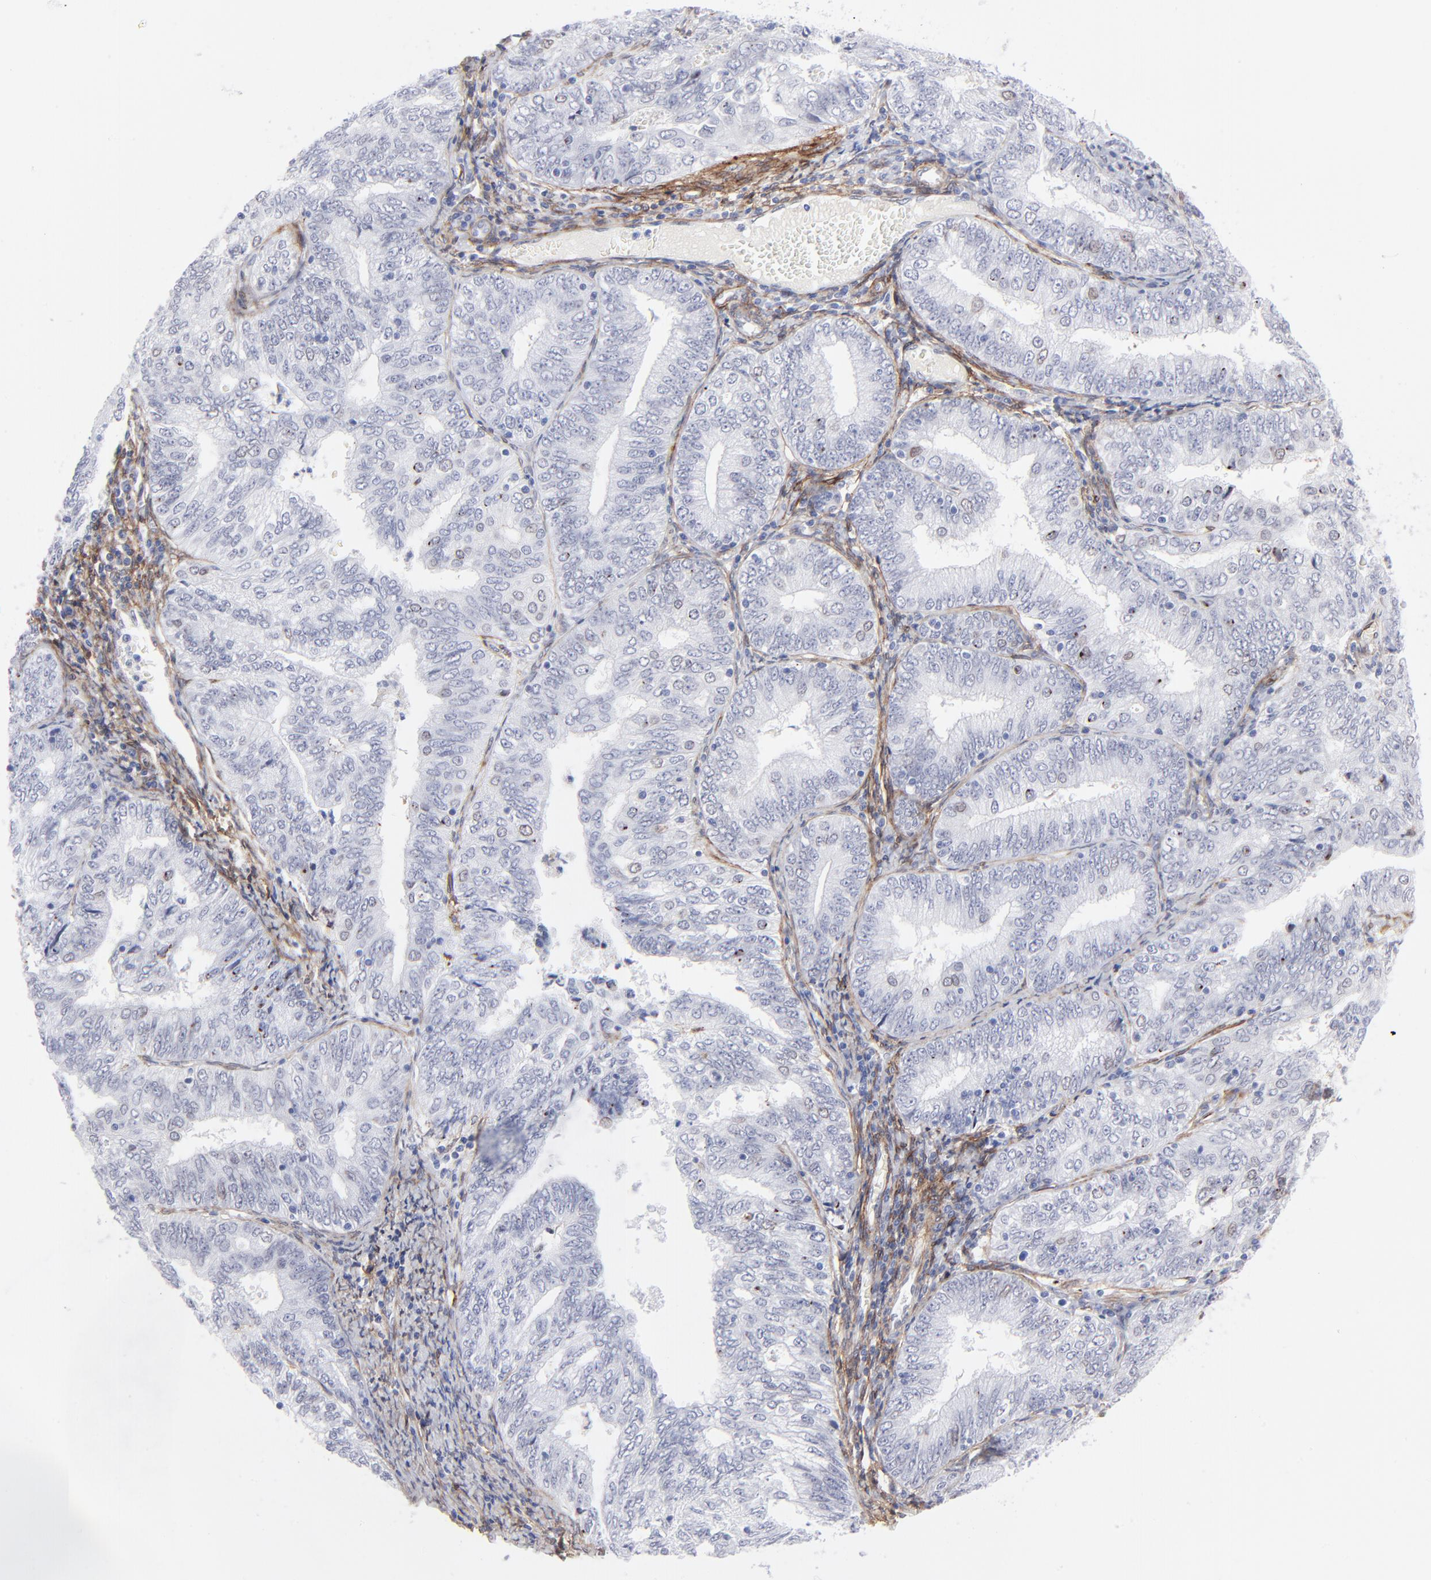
{"staining": {"intensity": "moderate", "quantity": "<25%", "location": "nuclear"}, "tissue": "endometrial cancer", "cell_type": "Tumor cells", "image_type": "cancer", "snomed": [{"axis": "morphology", "description": "Adenocarcinoma, NOS"}, {"axis": "topography", "description": "Endometrium"}], "caption": "Endometrial cancer stained with DAB (3,3'-diaminobenzidine) immunohistochemistry (IHC) displays low levels of moderate nuclear expression in approximately <25% of tumor cells. Immunohistochemistry stains the protein of interest in brown and the nuclei are stained blue.", "gene": "PDGFRB", "patient": {"sex": "female", "age": 69}}